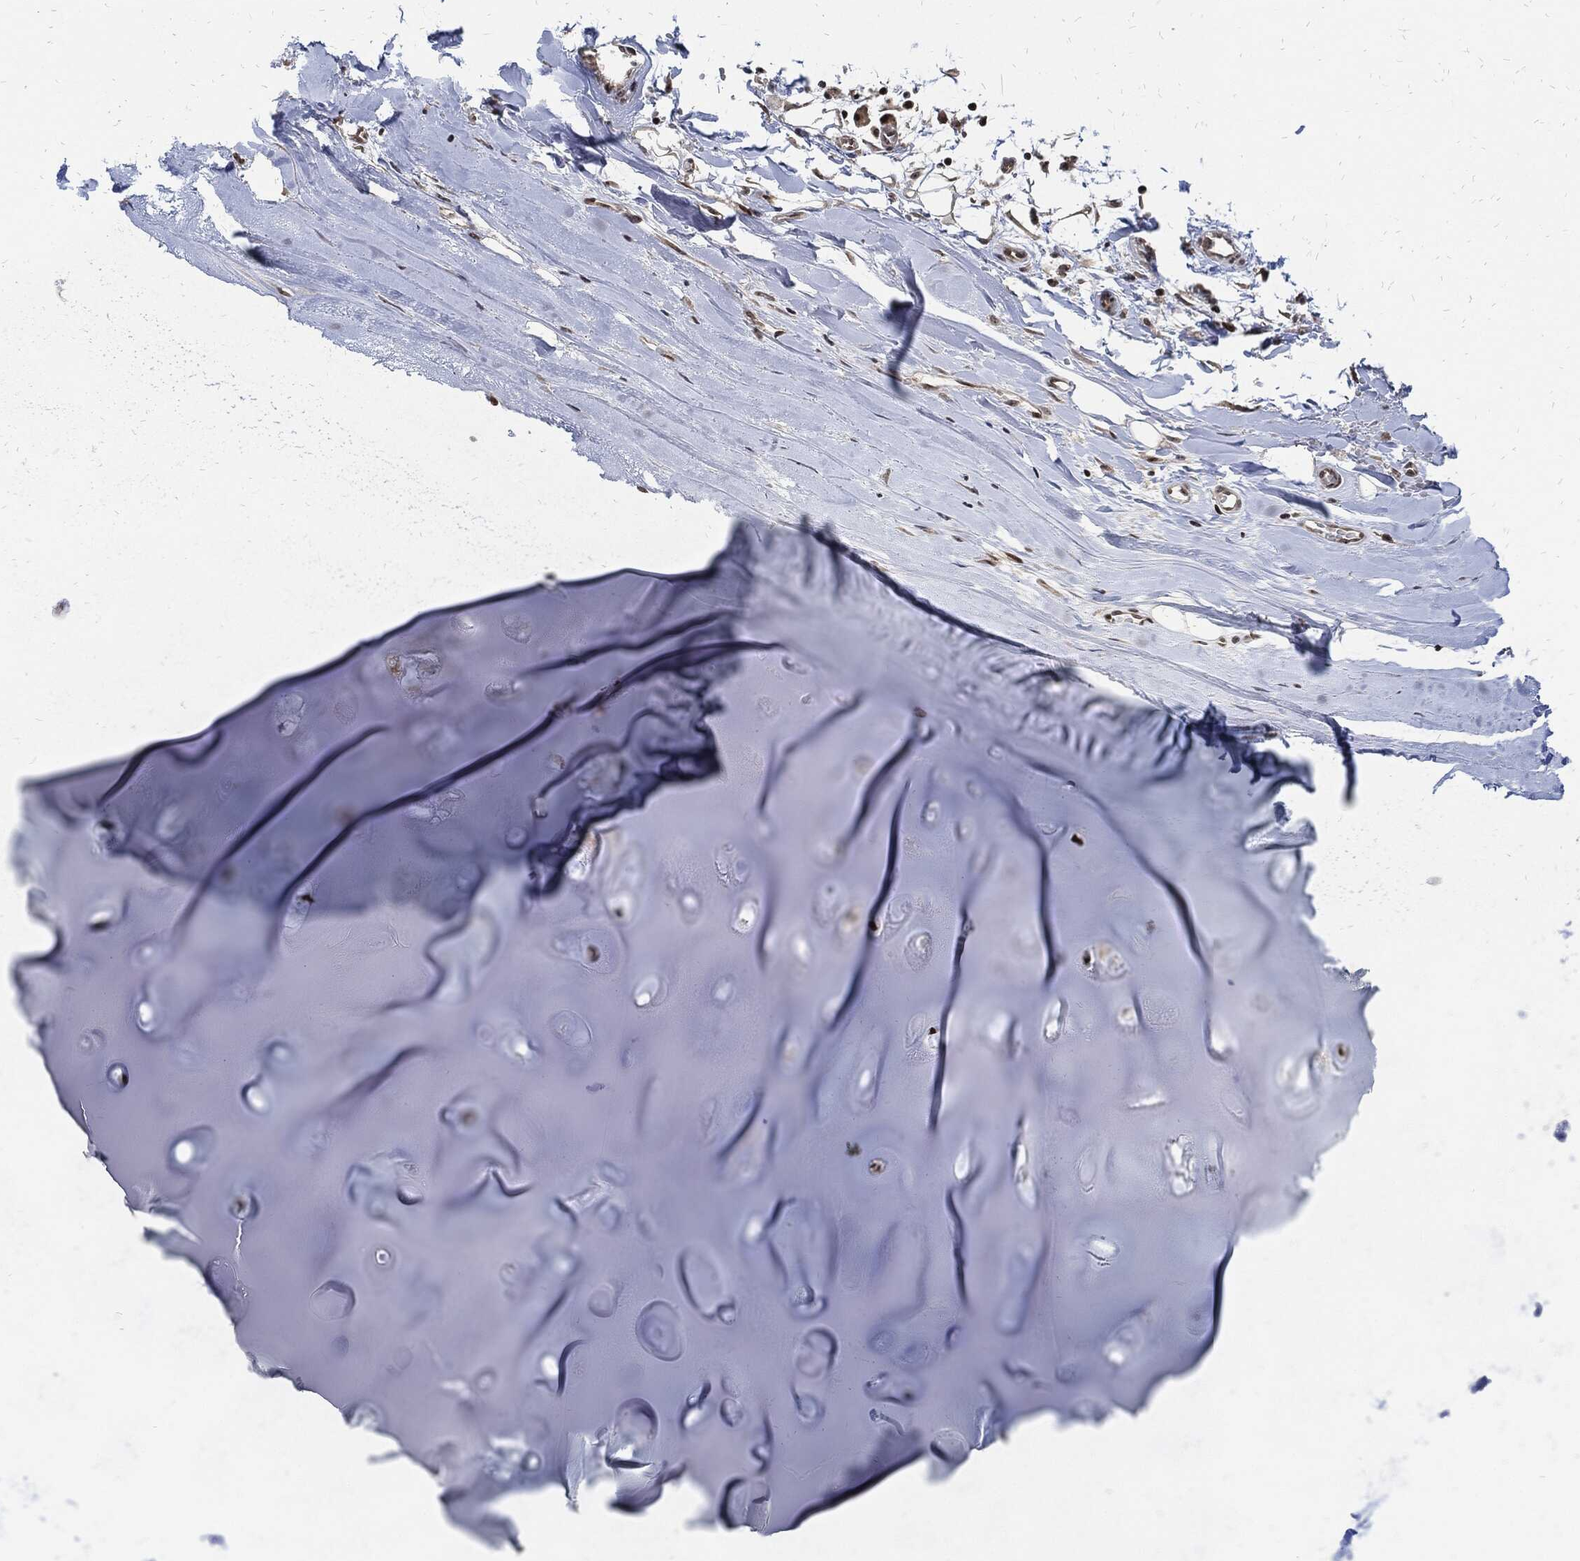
{"staining": {"intensity": "strong", "quantity": "<25%", "location": "nuclear"}, "tissue": "adipose tissue", "cell_type": "Adipocytes", "image_type": "normal", "snomed": [{"axis": "morphology", "description": "Normal tissue, NOS"}, {"axis": "topography", "description": "Cartilage tissue"}], "caption": "Benign adipose tissue displays strong nuclear staining in approximately <25% of adipocytes The staining was performed using DAB, with brown indicating positive protein expression. Nuclei are stained blue with hematoxylin..", "gene": "ZNF775", "patient": {"sex": "male", "age": 81}}